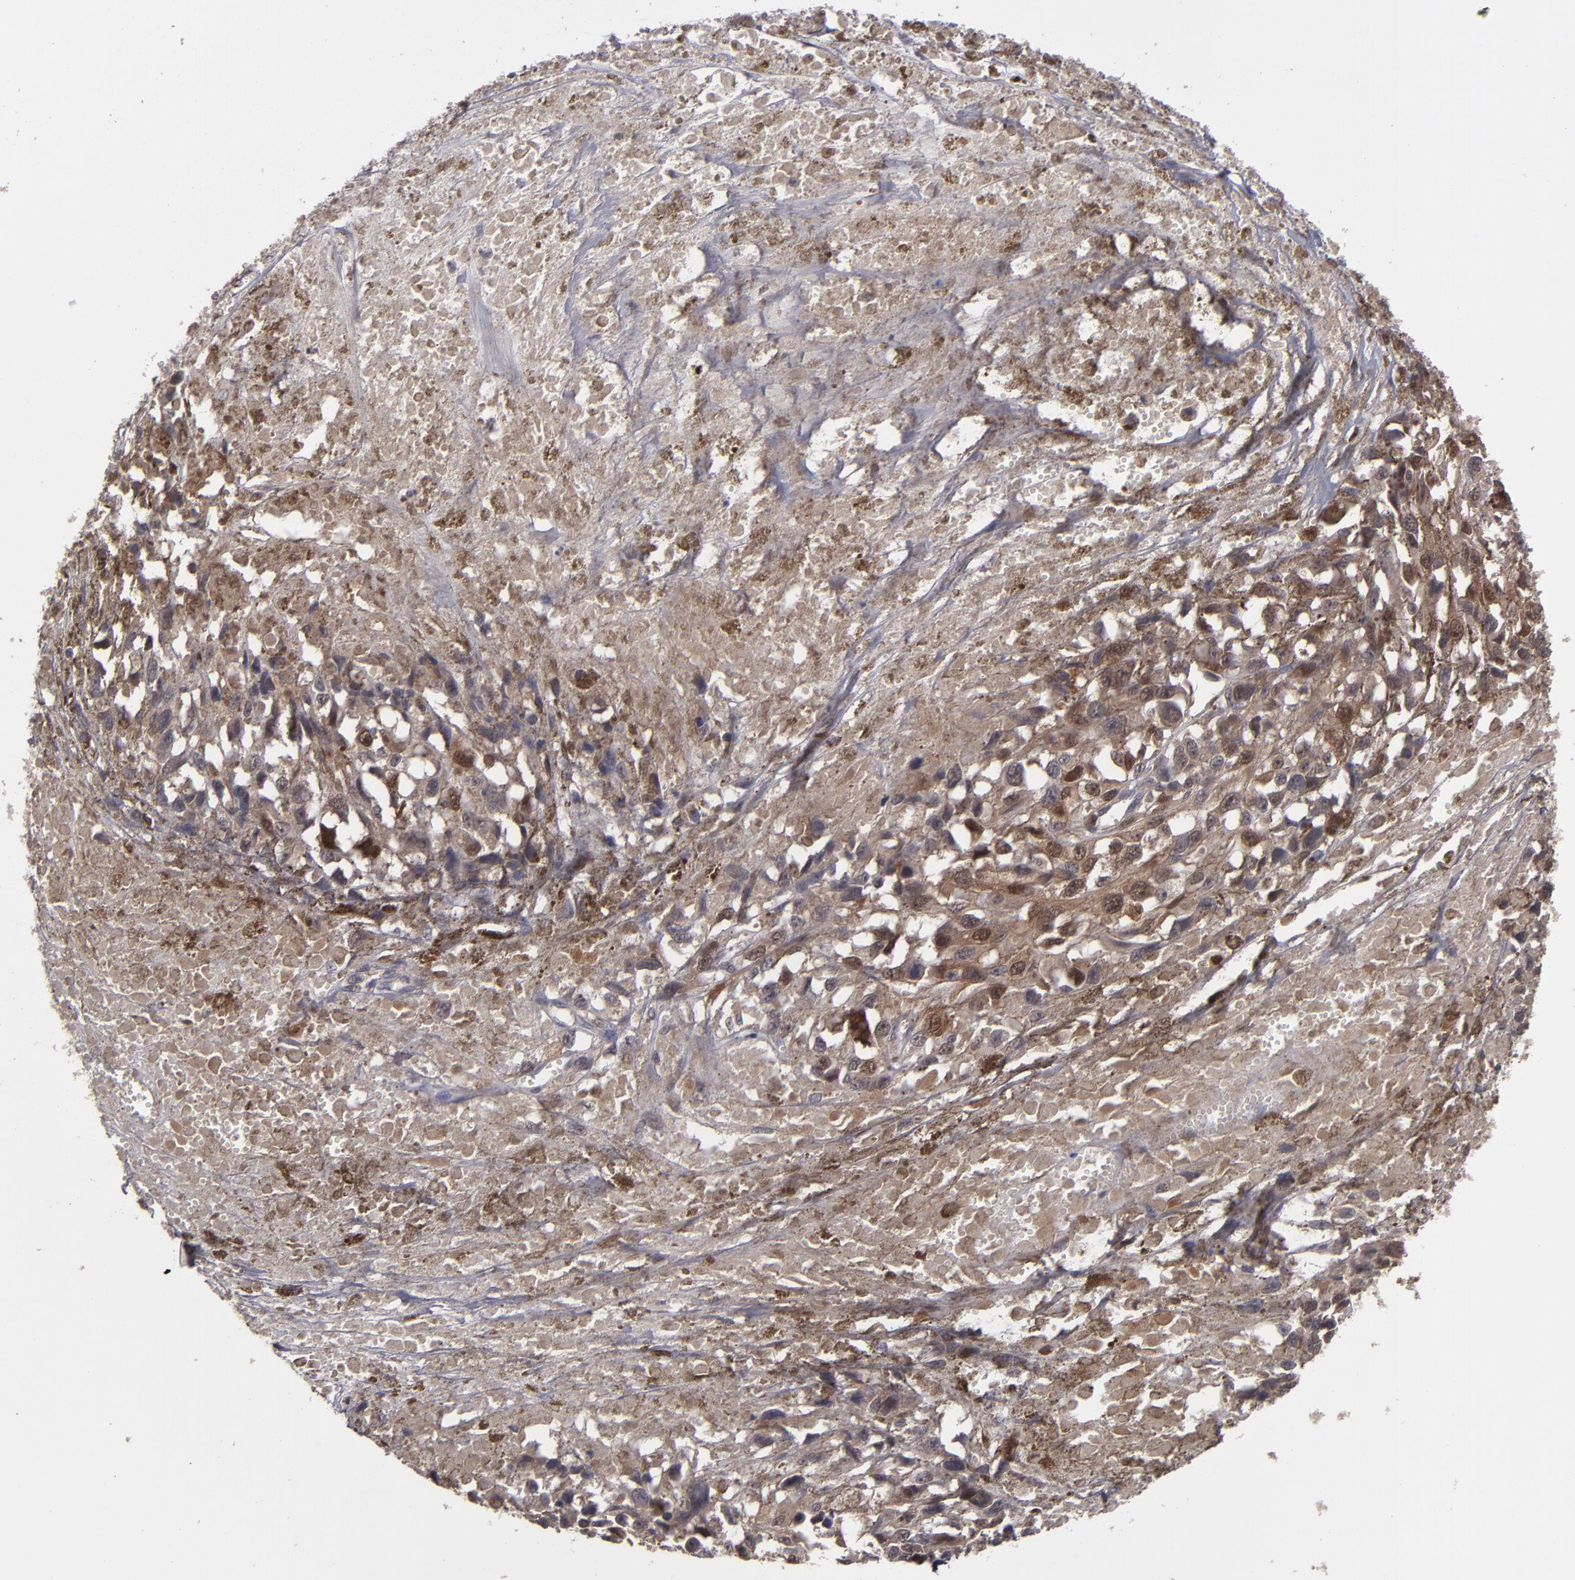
{"staining": {"intensity": "strong", "quantity": "25%-75%", "location": "cytoplasmic/membranous"}, "tissue": "melanoma", "cell_type": "Tumor cells", "image_type": "cancer", "snomed": [{"axis": "morphology", "description": "Malignant melanoma, Metastatic site"}, {"axis": "topography", "description": "Lymph node"}], "caption": "The immunohistochemical stain shows strong cytoplasmic/membranous positivity in tumor cells of melanoma tissue.", "gene": "TYMS", "patient": {"sex": "male", "age": 59}}